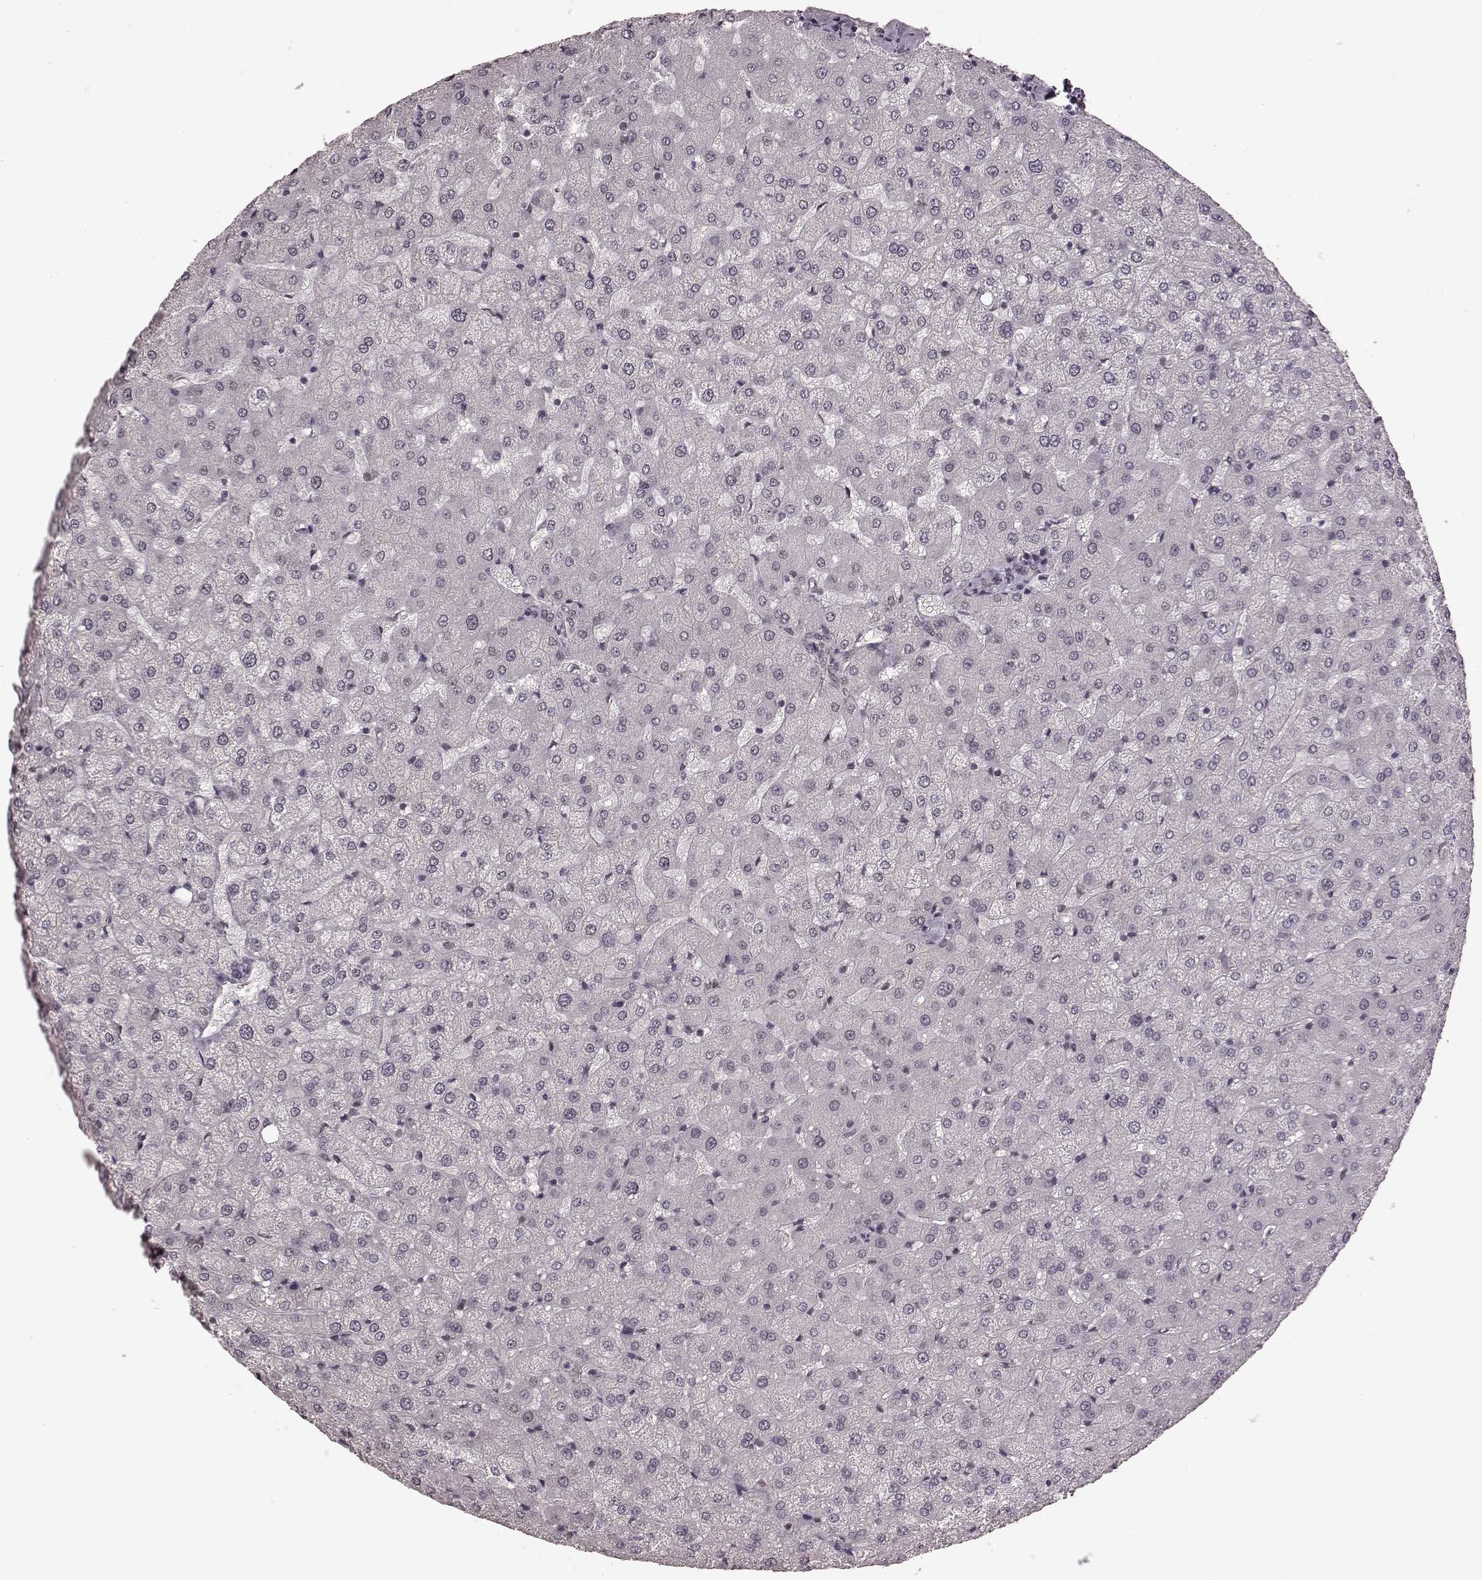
{"staining": {"intensity": "negative", "quantity": "none", "location": "none"}, "tissue": "liver", "cell_type": "Cholangiocytes", "image_type": "normal", "snomed": [{"axis": "morphology", "description": "Normal tissue, NOS"}, {"axis": "topography", "description": "Liver"}], "caption": "High power microscopy image of an immunohistochemistry micrograph of benign liver, revealing no significant staining in cholangiocytes.", "gene": "NR2C1", "patient": {"sex": "female", "age": 50}}